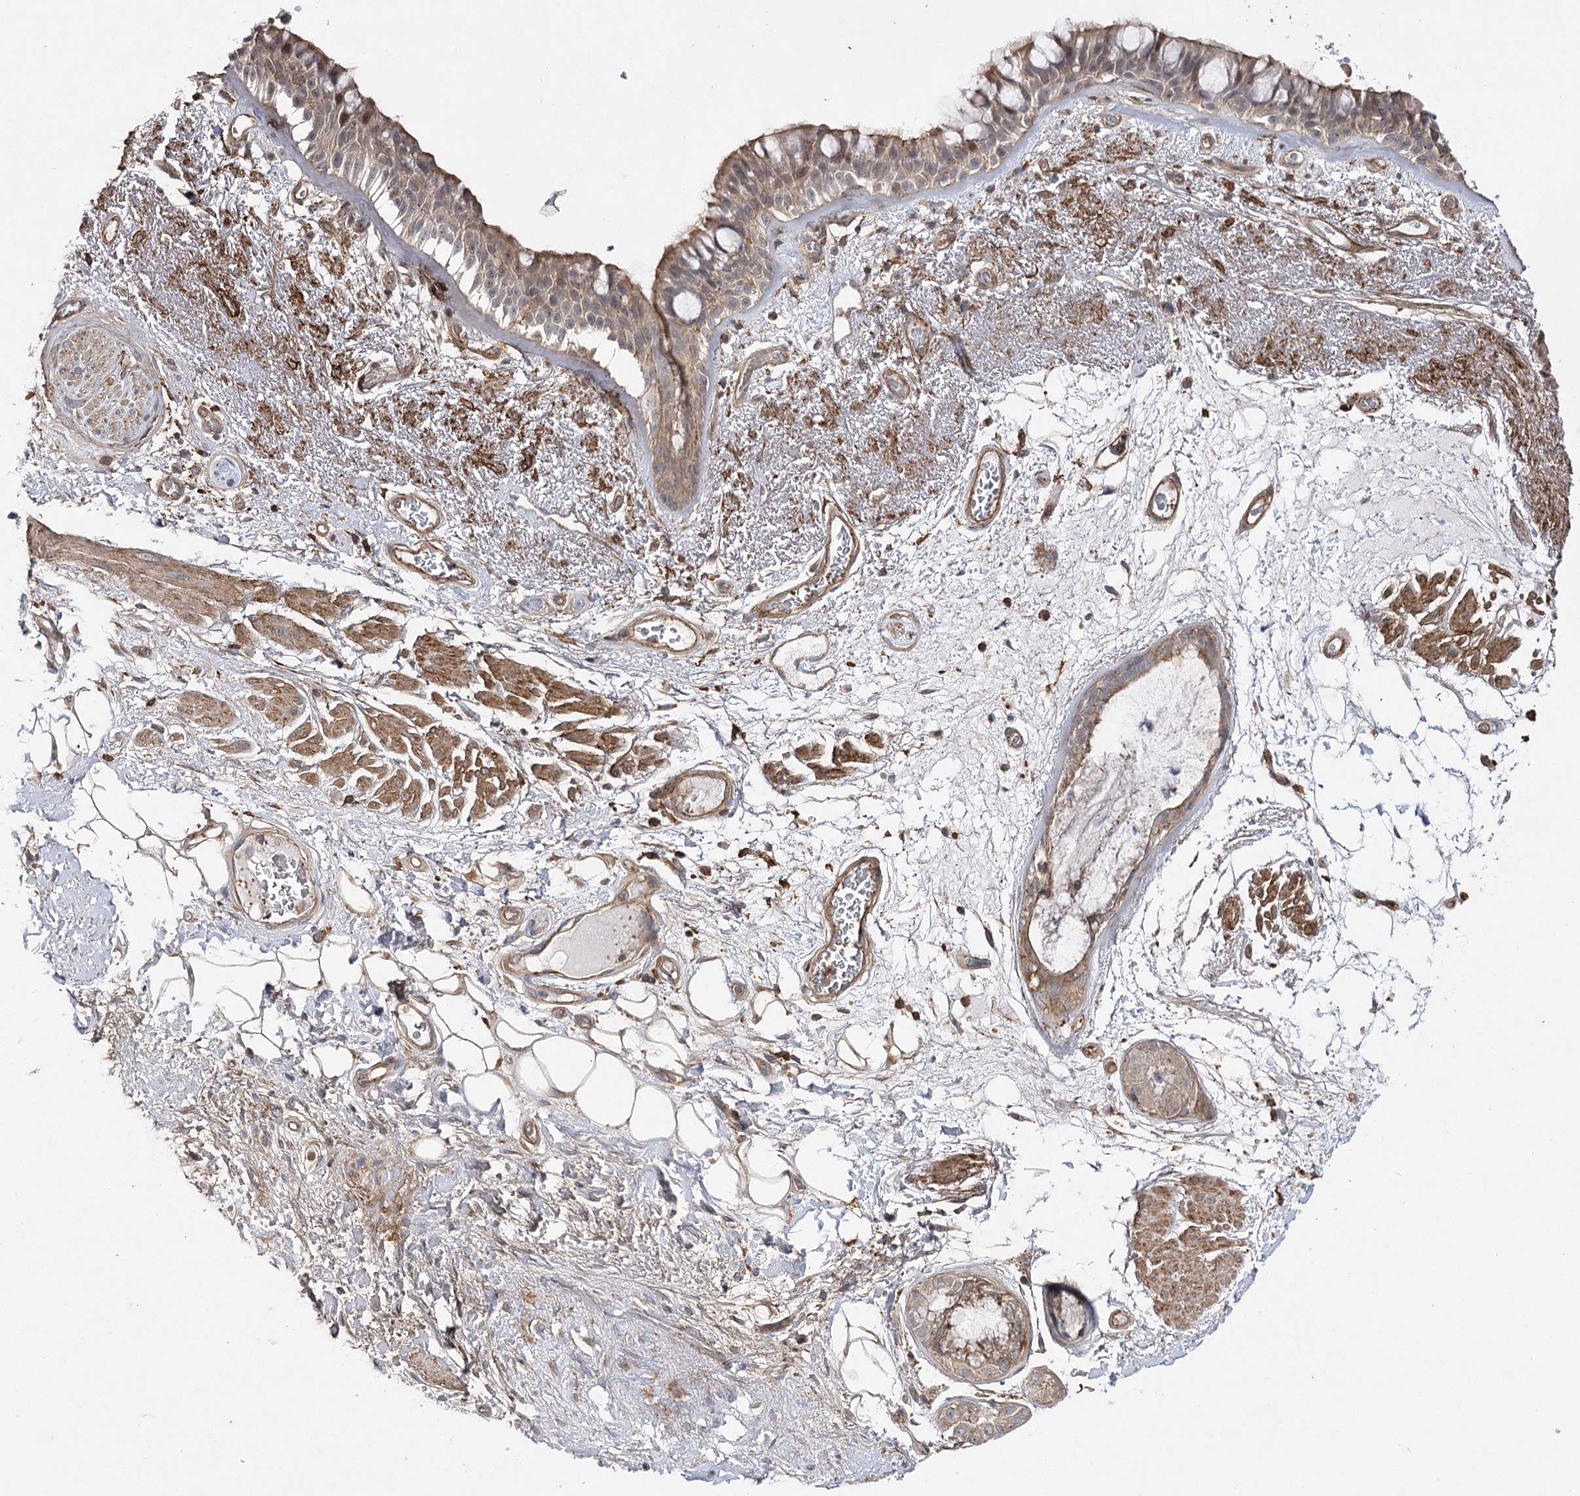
{"staining": {"intensity": "moderate", "quantity": "25%-75%", "location": "cytoplasmic/membranous"}, "tissue": "bronchus", "cell_type": "Respiratory epithelial cells", "image_type": "normal", "snomed": [{"axis": "morphology", "description": "Normal tissue, NOS"}, {"axis": "morphology", "description": "Squamous cell carcinoma, NOS"}, {"axis": "topography", "description": "Lymph node"}, {"axis": "topography", "description": "Bronchus"}, {"axis": "topography", "description": "Lung"}], "caption": "Protein analysis of benign bronchus displays moderate cytoplasmic/membranous staining in approximately 25%-75% of respiratory epithelial cells. The protein is stained brown, and the nuclei are stained in blue (DAB (3,3'-diaminobenzidine) IHC with brightfield microscopy, high magnification).", "gene": "OBSL1", "patient": {"sex": "male", "age": 66}}